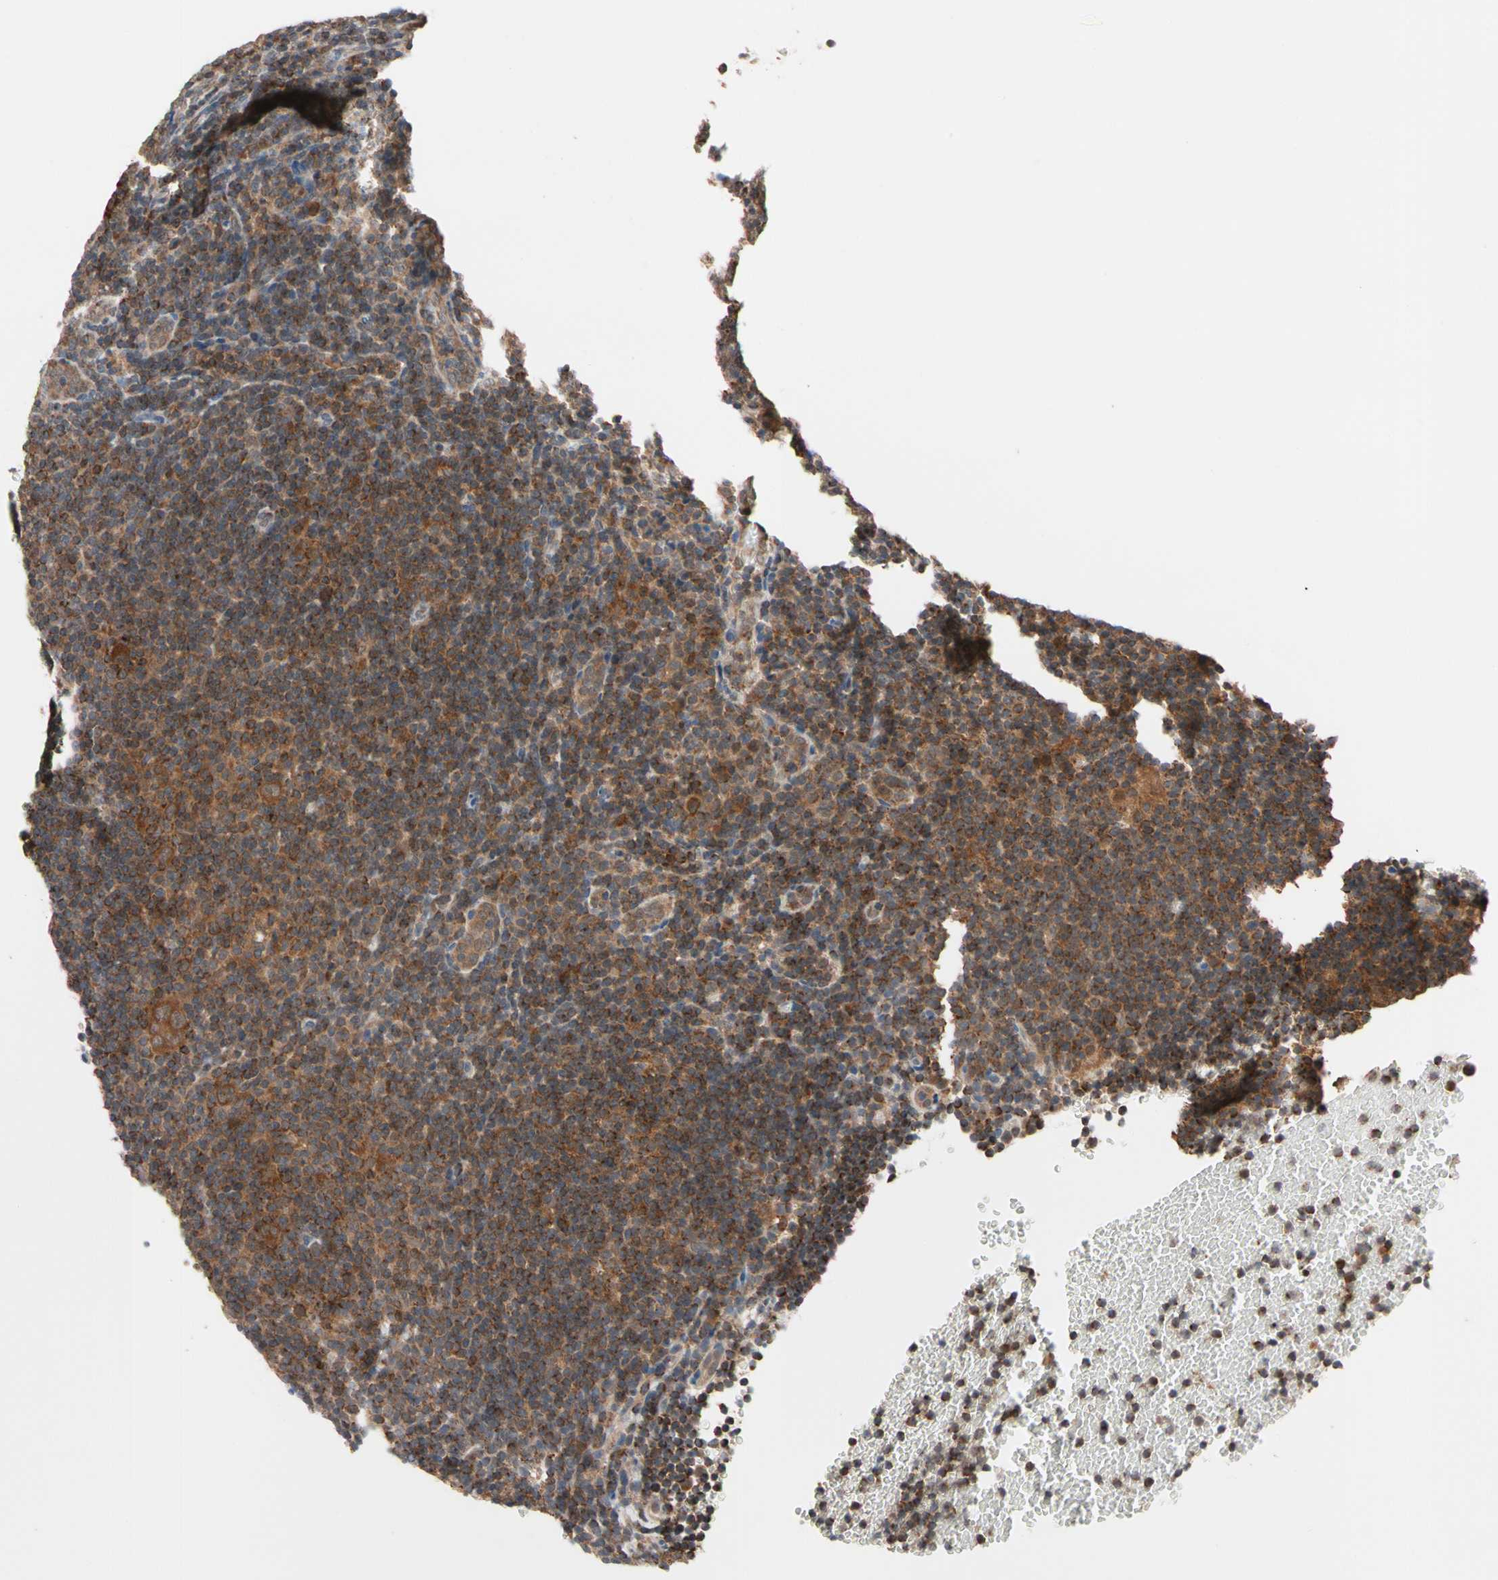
{"staining": {"intensity": "strong", "quantity": ">75%", "location": "cytoplasmic/membranous"}, "tissue": "lymphoma", "cell_type": "Tumor cells", "image_type": "cancer", "snomed": [{"axis": "morphology", "description": "Hodgkin's disease, NOS"}, {"axis": "topography", "description": "Lymph node"}], "caption": "Immunohistochemistry (IHC) (DAB (3,3'-diaminobenzidine)) staining of human Hodgkin's disease shows strong cytoplasmic/membranous protein staining in about >75% of tumor cells.", "gene": "MTHFS", "patient": {"sex": "female", "age": 57}}